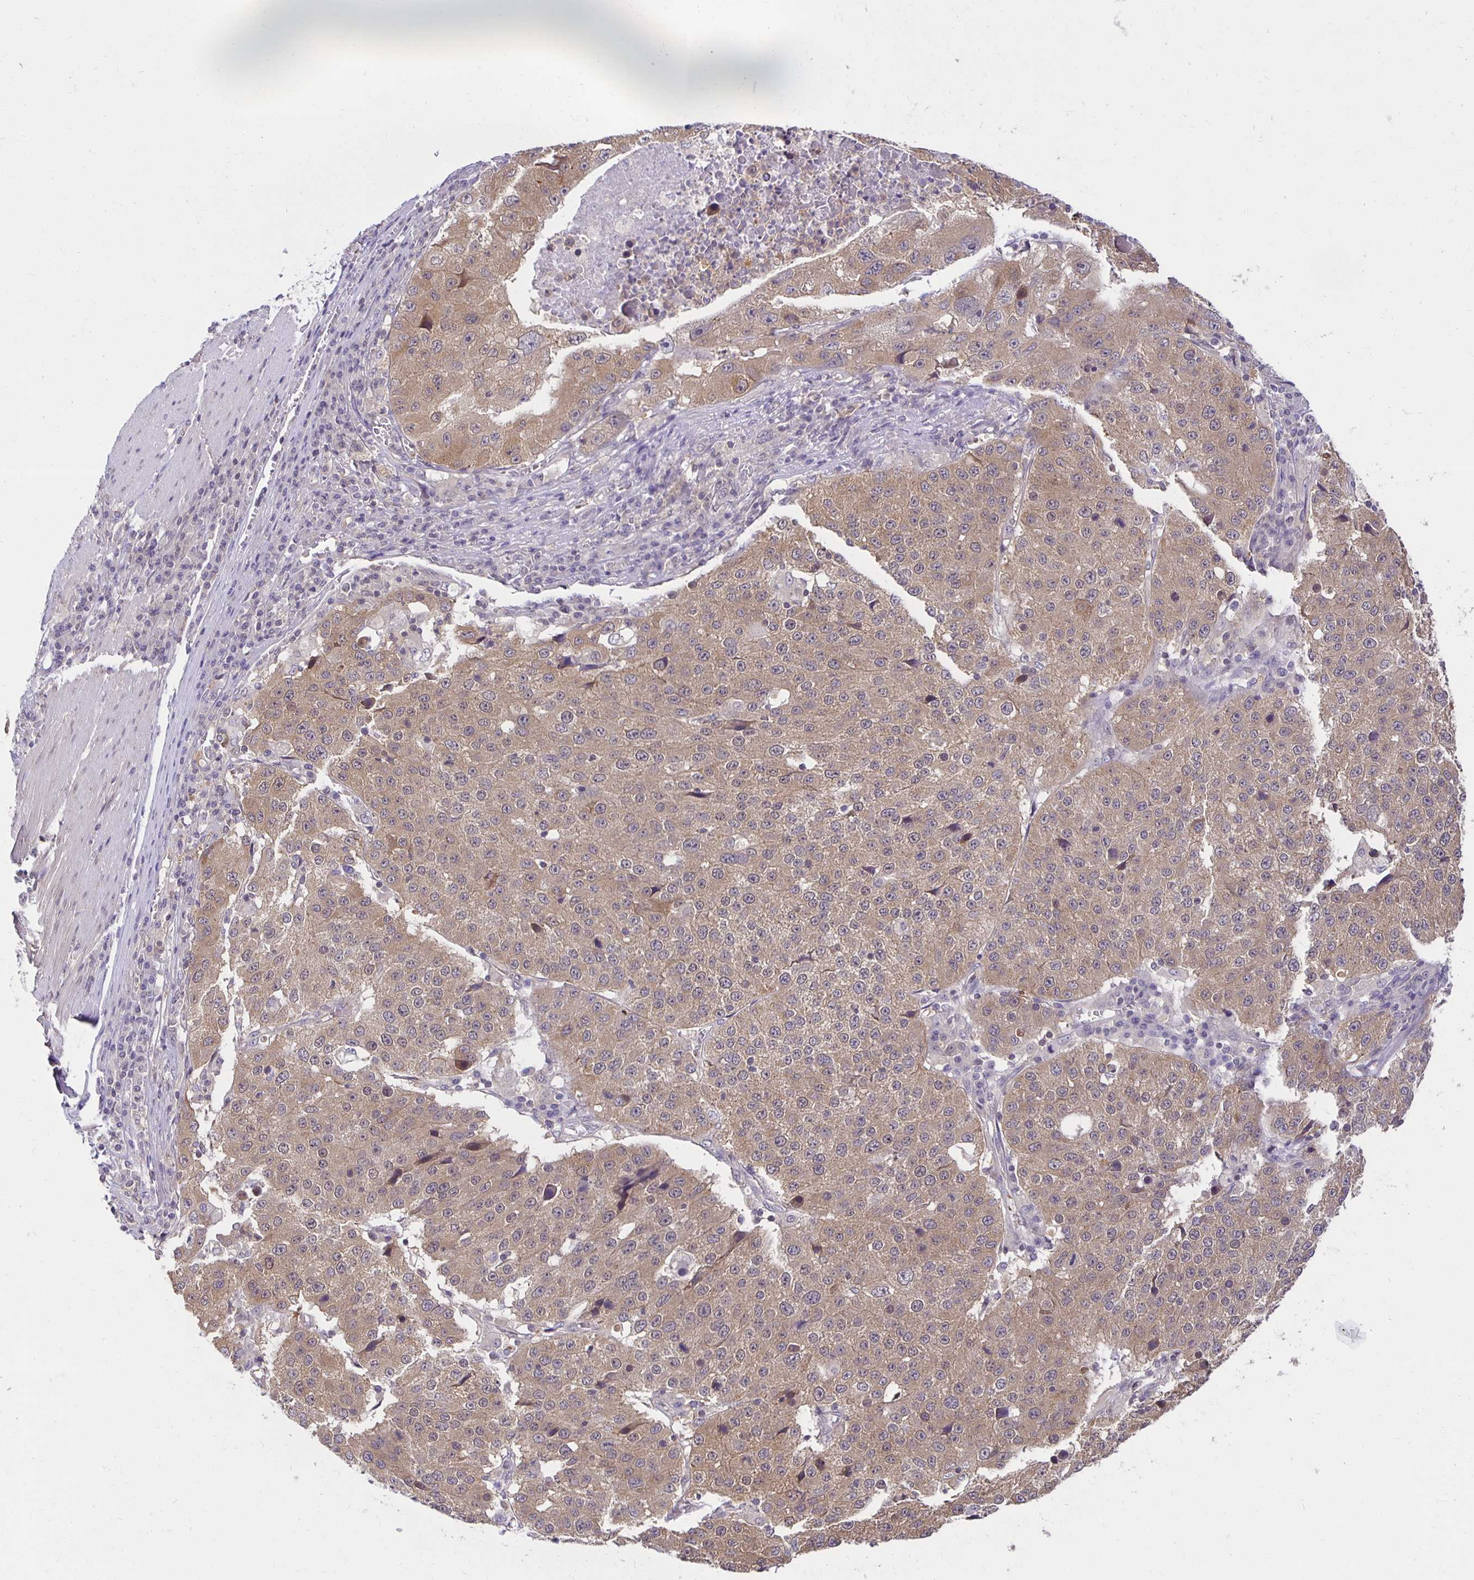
{"staining": {"intensity": "weak", "quantity": ">75%", "location": "cytoplasmic/membranous"}, "tissue": "stomach cancer", "cell_type": "Tumor cells", "image_type": "cancer", "snomed": [{"axis": "morphology", "description": "Adenocarcinoma, NOS"}, {"axis": "topography", "description": "Stomach"}], "caption": "A brown stain shows weak cytoplasmic/membranous expression of a protein in human adenocarcinoma (stomach) tumor cells.", "gene": "MIEN1", "patient": {"sex": "male", "age": 71}}